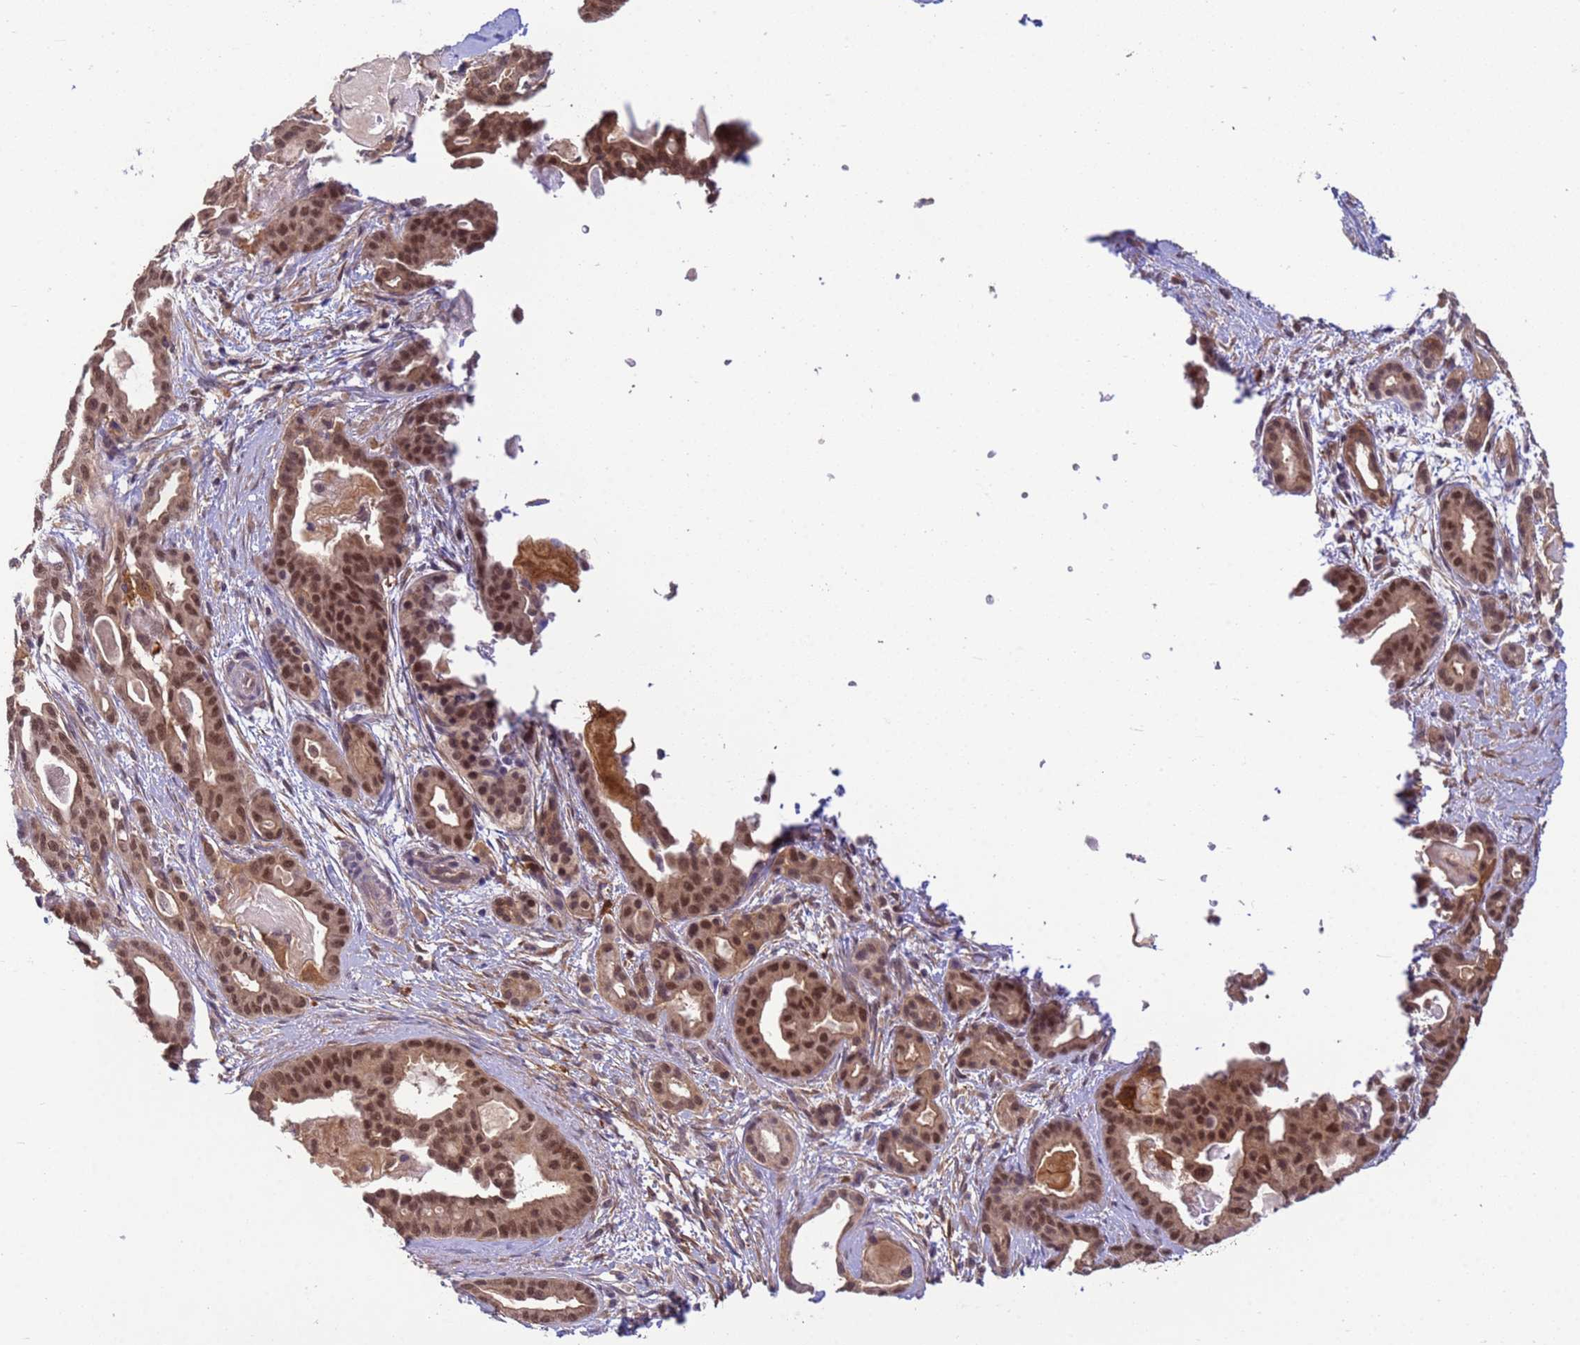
{"staining": {"intensity": "moderate", "quantity": ">75%", "location": "nuclear"}, "tissue": "pancreatic cancer", "cell_type": "Tumor cells", "image_type": "cancer", "snomed": [{"axis": "morphology", "description": "Adenocarcinoma, NOS"}, {"axis": "topography", "description": "Pancreas"}], "caption": "An image of pancreatic cancer (adenocarcinoma) stained for a protein demonstrates moderate nuclear brown staining in tumor cells.", "gene": "NPEPPS", "patient": {"sex": "male", "age": 63}}